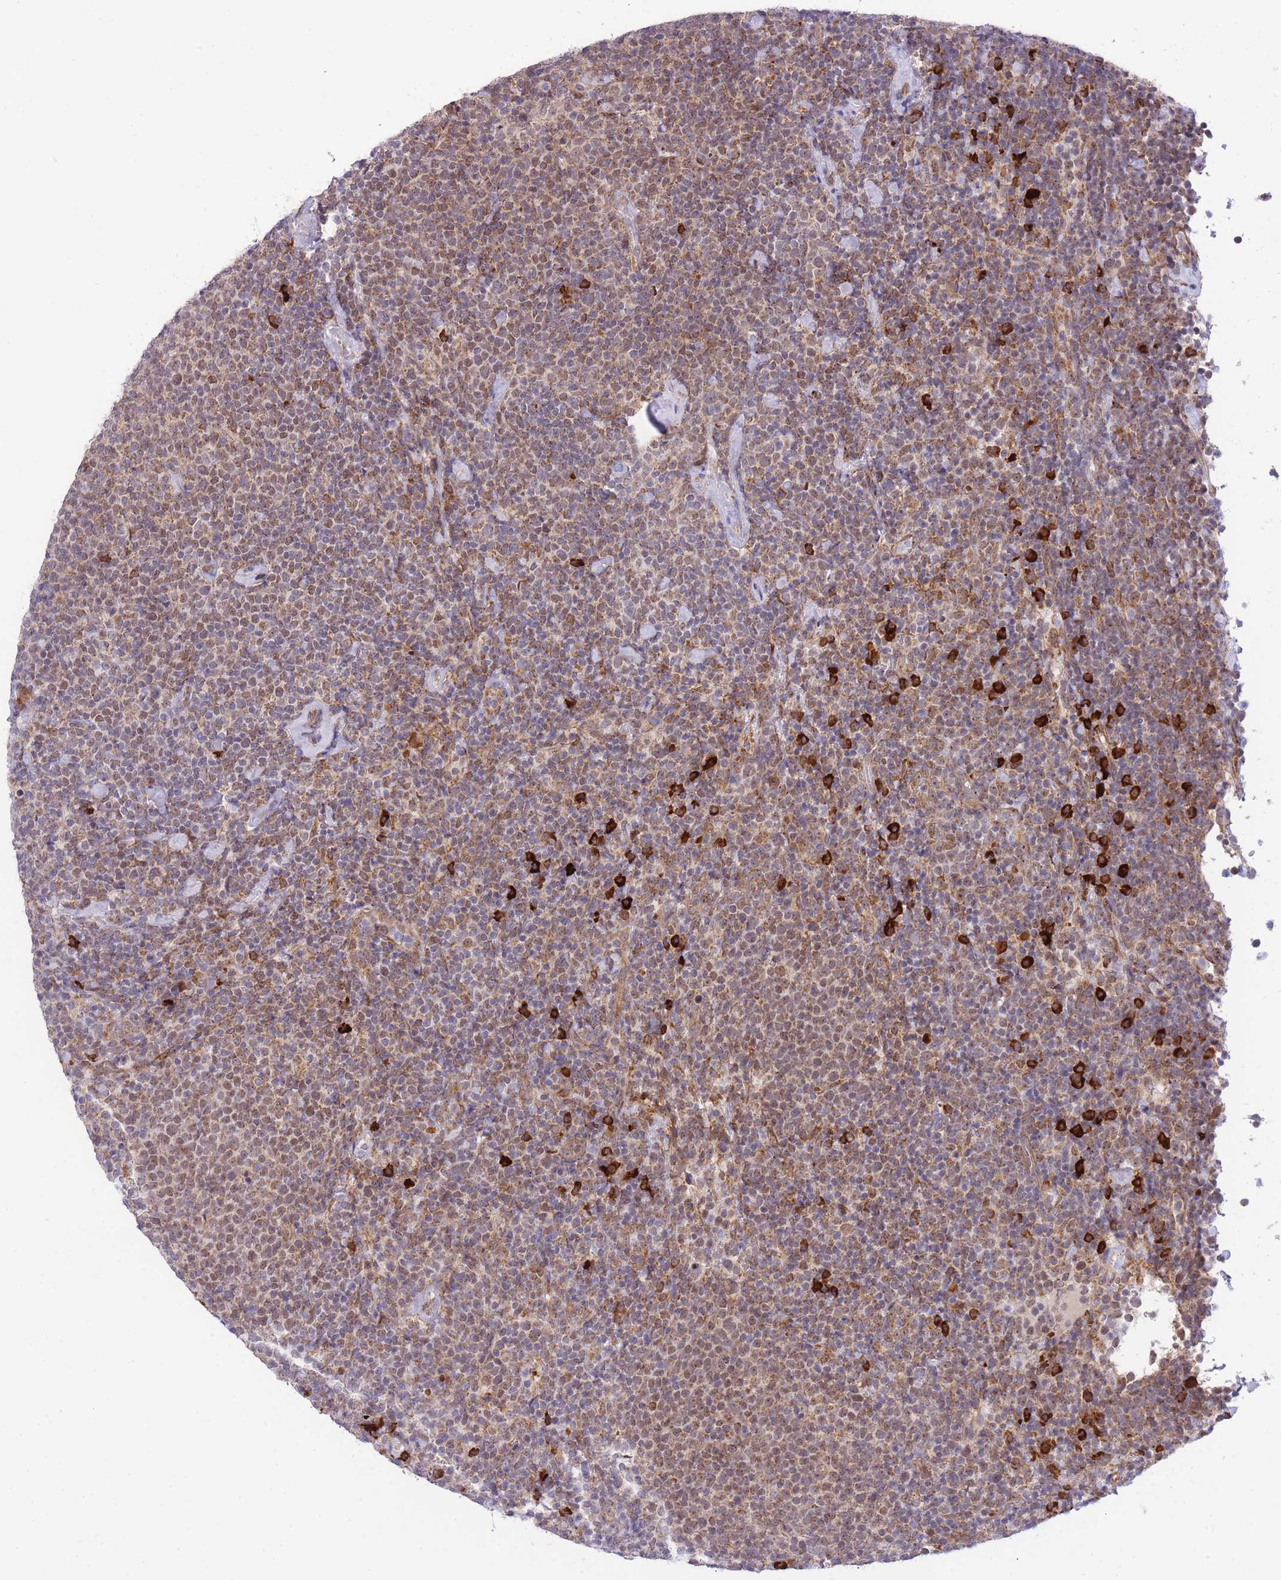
{"staining": {"intensity": "moderate", "quantity": ">75%", "location": "cytoplasmic/membranous"}, "tissue": "lymphoma", "cell_type": "Tumor cells", "image_type": "cancer", "snomed": [{"axis": "morphology", "description": "Malignant lymphoma, non-Hodgkin's type, High grade"}, {"axis": "topography", "description": "Lymph node"}], "caption": "Protein expression analysis of high-grade malignant lymphoma, non-Hodgkin's type exhibits moderate cytoplasmic/membranous expression in approximately >75% of tumor cells.", "gene": "EXOSC8", "patient": {"sex": "male", "age": 61}}